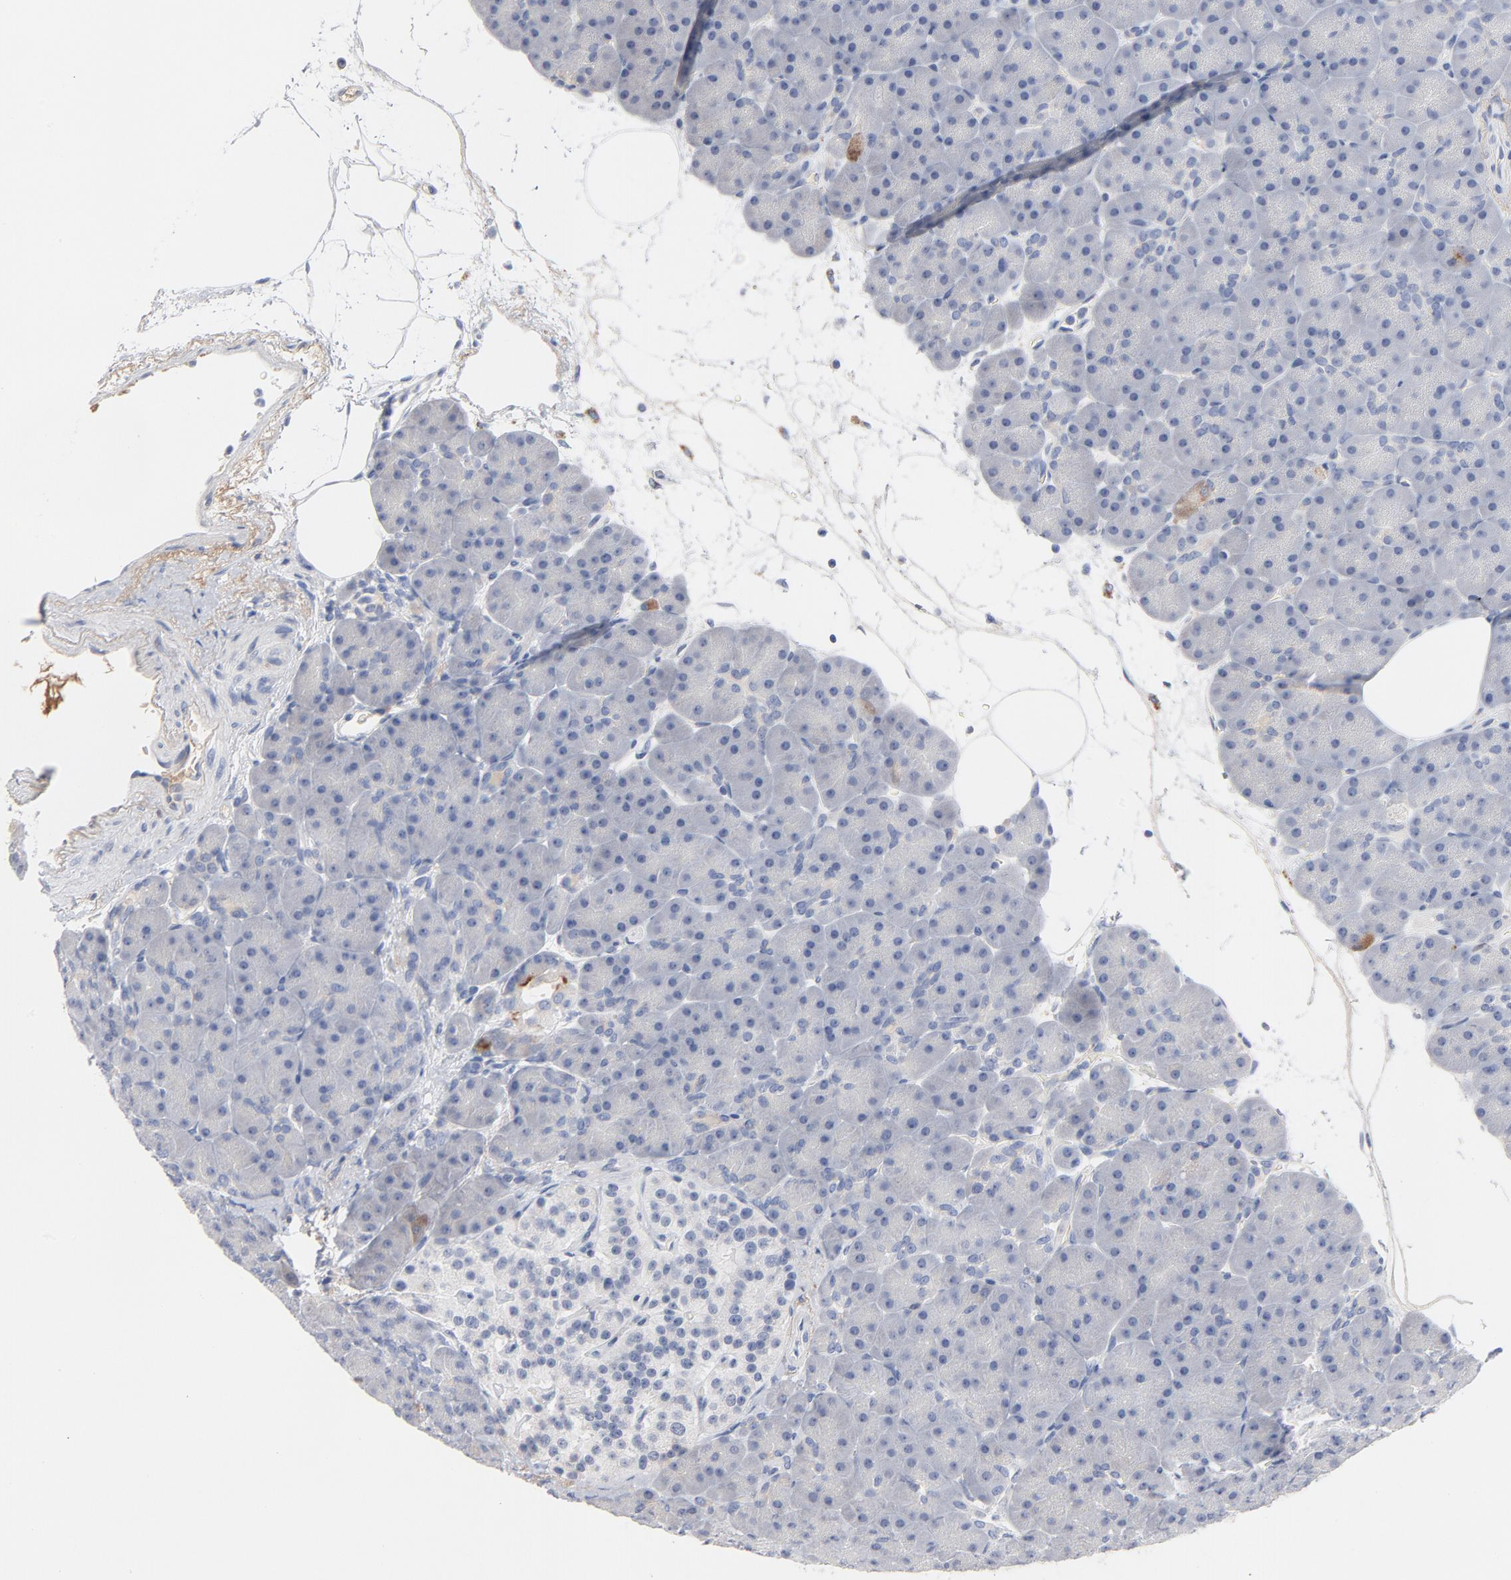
{"staining": {"intensity": "moderate", "quantity": "<25%", "location": "cytoplasmic/membranous"}, "tissue": "pancreas", "cell_type": "Exocrine glandular cells", "image_type": "normal", "snomed": [{"axis": "morphology", "description": "Normal tissue, NOS"}, {"axis": "topography", "description": "Pancreas"}], "caption": "Unremarkable pancreas was stained to show a protein in brown. There is low levels of moderate cytoplasmic/membranous positivity in approximately <25% of exocrine glandular cells. (DAB = brown stain, brightfield microscopy at high magnification).", "gene": "SERPINA4", "patient": {"sex": "male", "age": 66}}